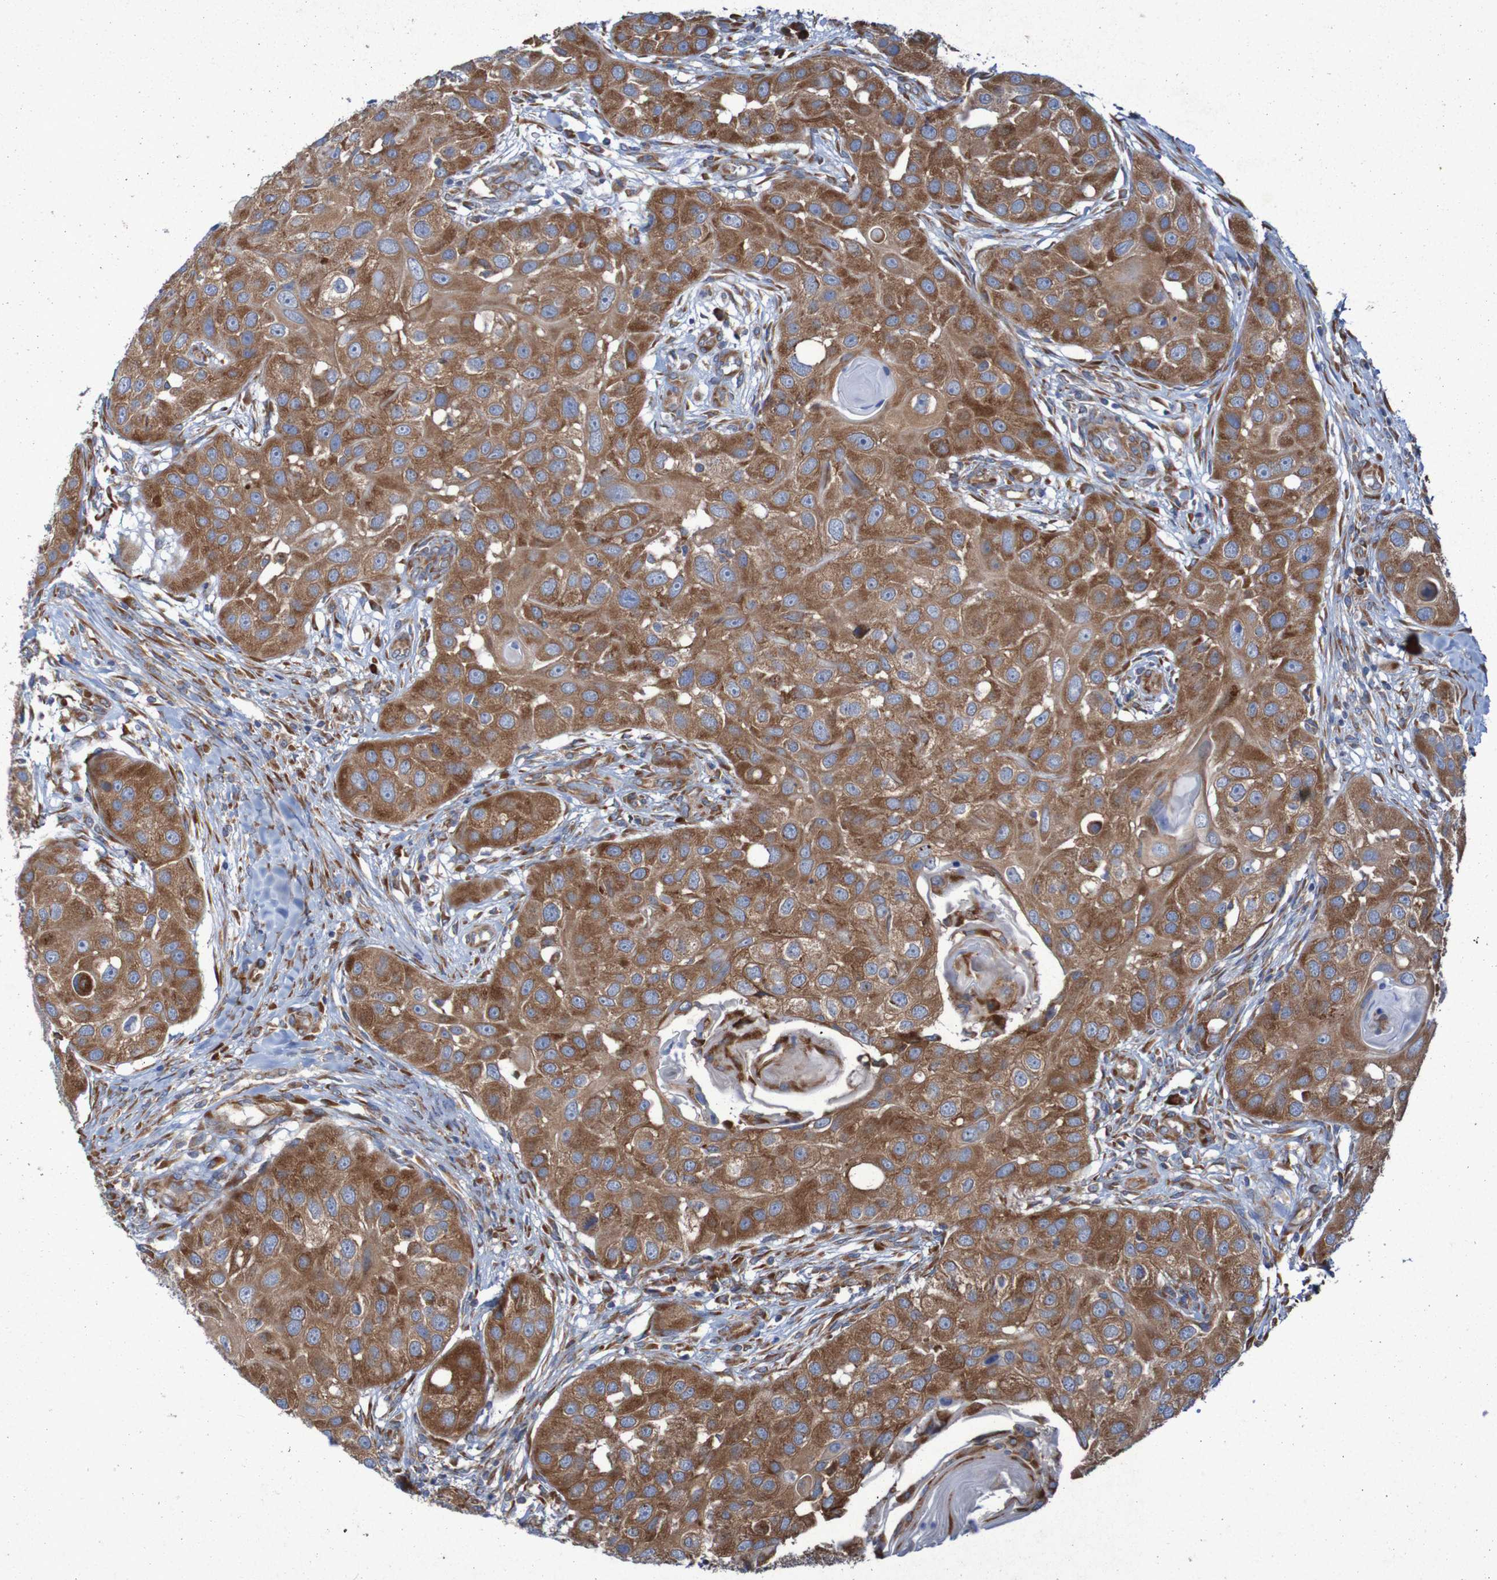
{"staining": {"intensity": "strong", "quantity": ">75%", "location": "cytoplasmic/membranous"}, "tissue": "head and neck cancer", "cell_type": "Tumor cells", "image_type": "cancer", "snomed": [{"axis": "morphology", "description": "Normal tissue, NOS"}, {"axis": "morphology", "description": "Squamous cell carcinoma, NOS"}, {"axis": "topography", "description": "Skeletal muscle"}, {"axis": "topography", "description": "Head-Neck"}], "caption": "Squamous cell carcinoma (head and neck) stained with immunohistochemistry demonstrates strong cytoplasmic/membranous expression in approximately >75% of tumor cells.", "gene": "RPL10", "patient": {"sex": "male", "age": 51}}